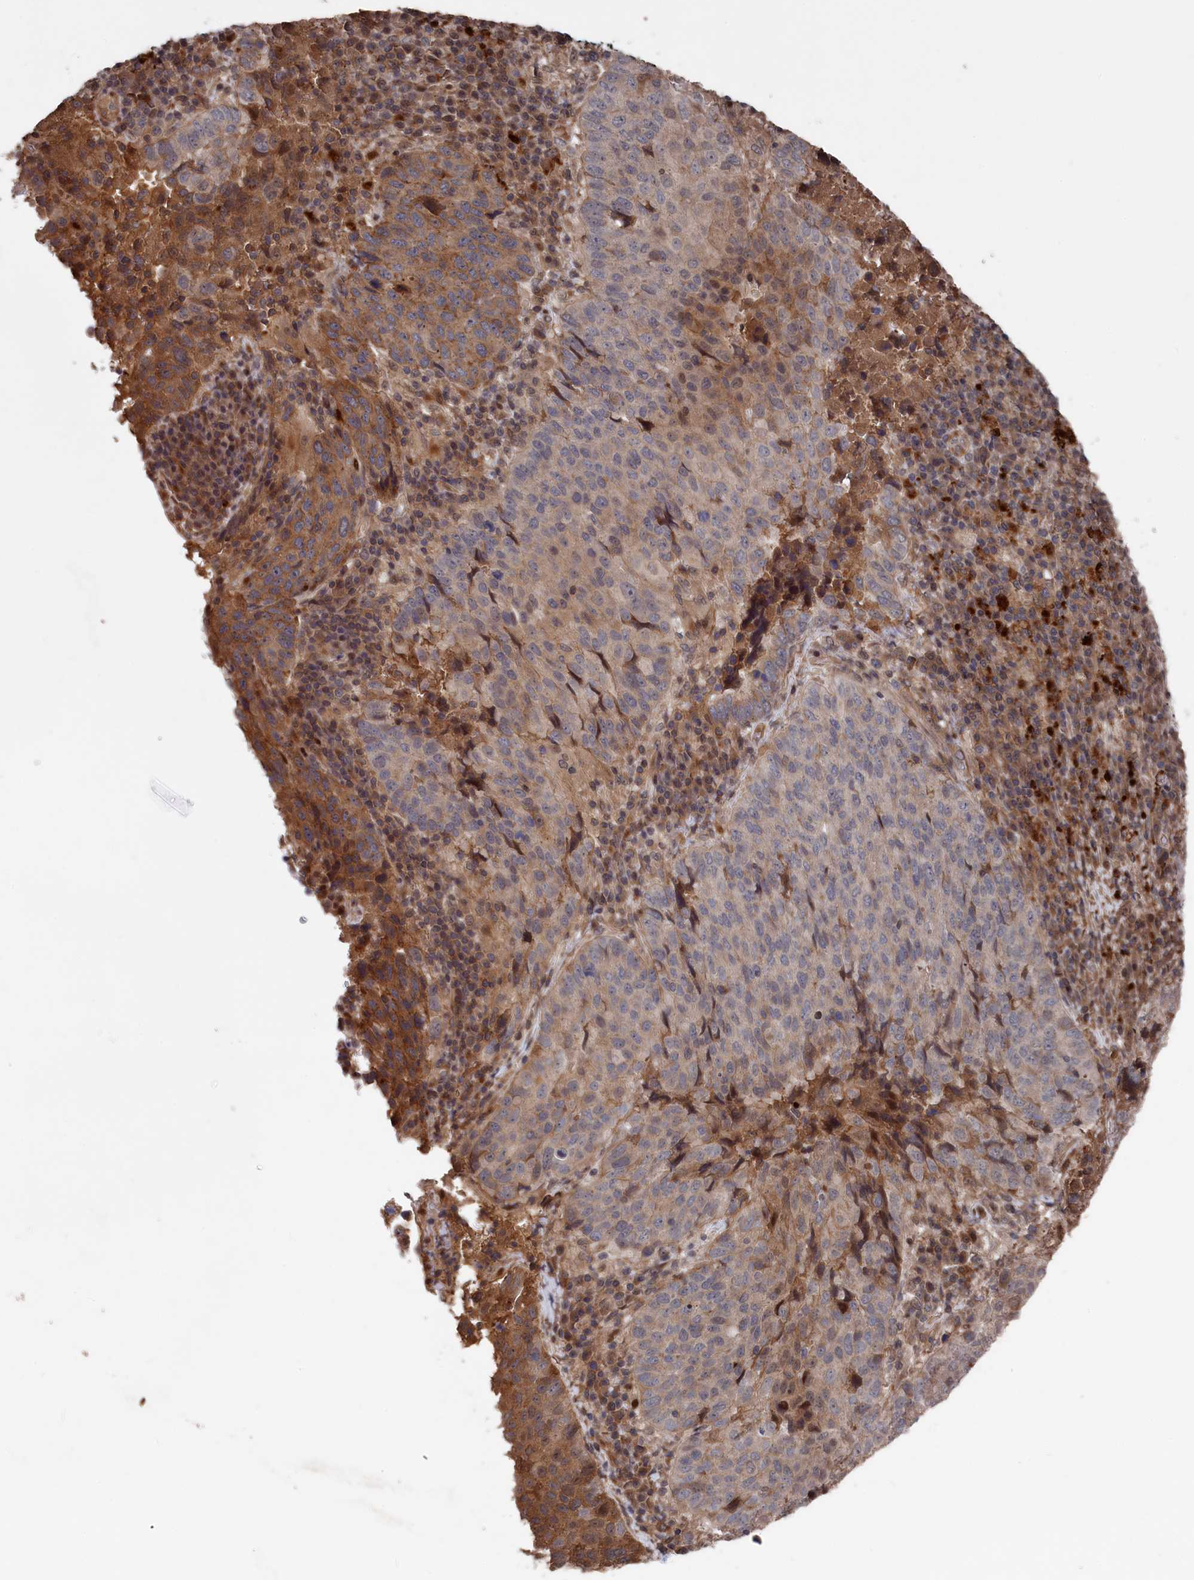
{"staining": {"intensity": "moderate", "quantity": "<25%", "location": "cytoplasmic/membranous"}, "tissue": "lung cancer", "cell_type": "Tumor cells", "image_type": "cancer", "snomed": [{"axis": "morphology", "description": "Squamous cell carcinoma, NOS"}, {"axis": "topography", "description": "Lung"}], "caption": "Immunohistochemistry (IHC) photomicrograph of neoplastic tissue: lung cancer stained using immunohistochemistry exhibits low levels of moderate protein expression localized specifically in the cytoplasmic/membranous of tumor cells, appearing as a cytoplasmic/membranous brown color.", "gene": "PLA2G15", "patient": {"sex": "male", "age": 73}}